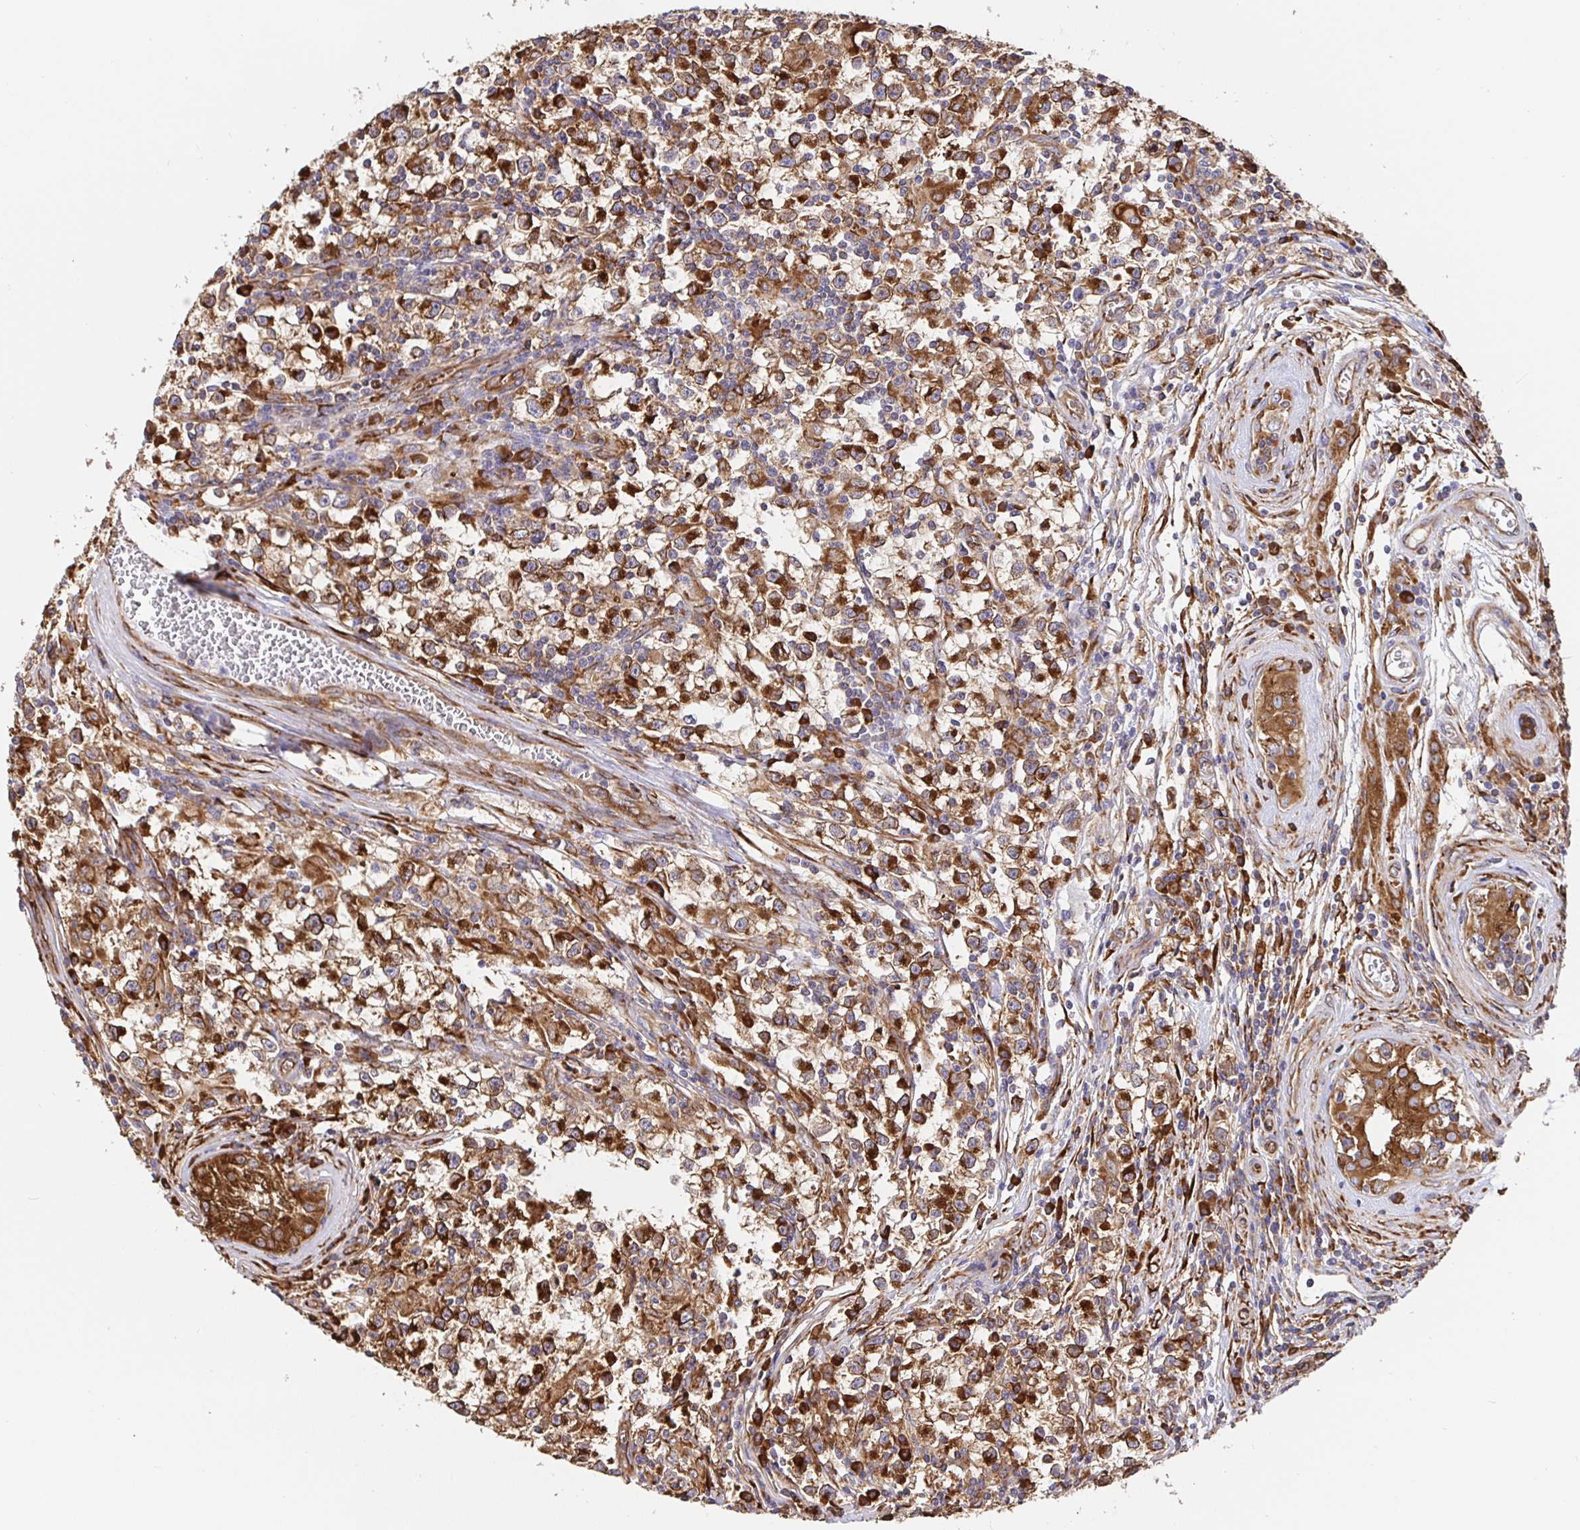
{"staining": {"intensity": "strong", "quantity": ">75%", "location": "cytoplasmic/membranous"}, "tissue": "testis cancer", "cell_type": "Tumor cells", "image_type": "cancer", "snomed": [{"axis": "morphology", "description": "Seminoma, NOS"}, {"axis": "topography", "description": "Testis"}], "caption": "Human testis cancer (seminoma) stained with a protein marker demonstrates strong staining in tumor cells.", "gene": "MAOA", "patient": {"sex": "male", "age": 31}}